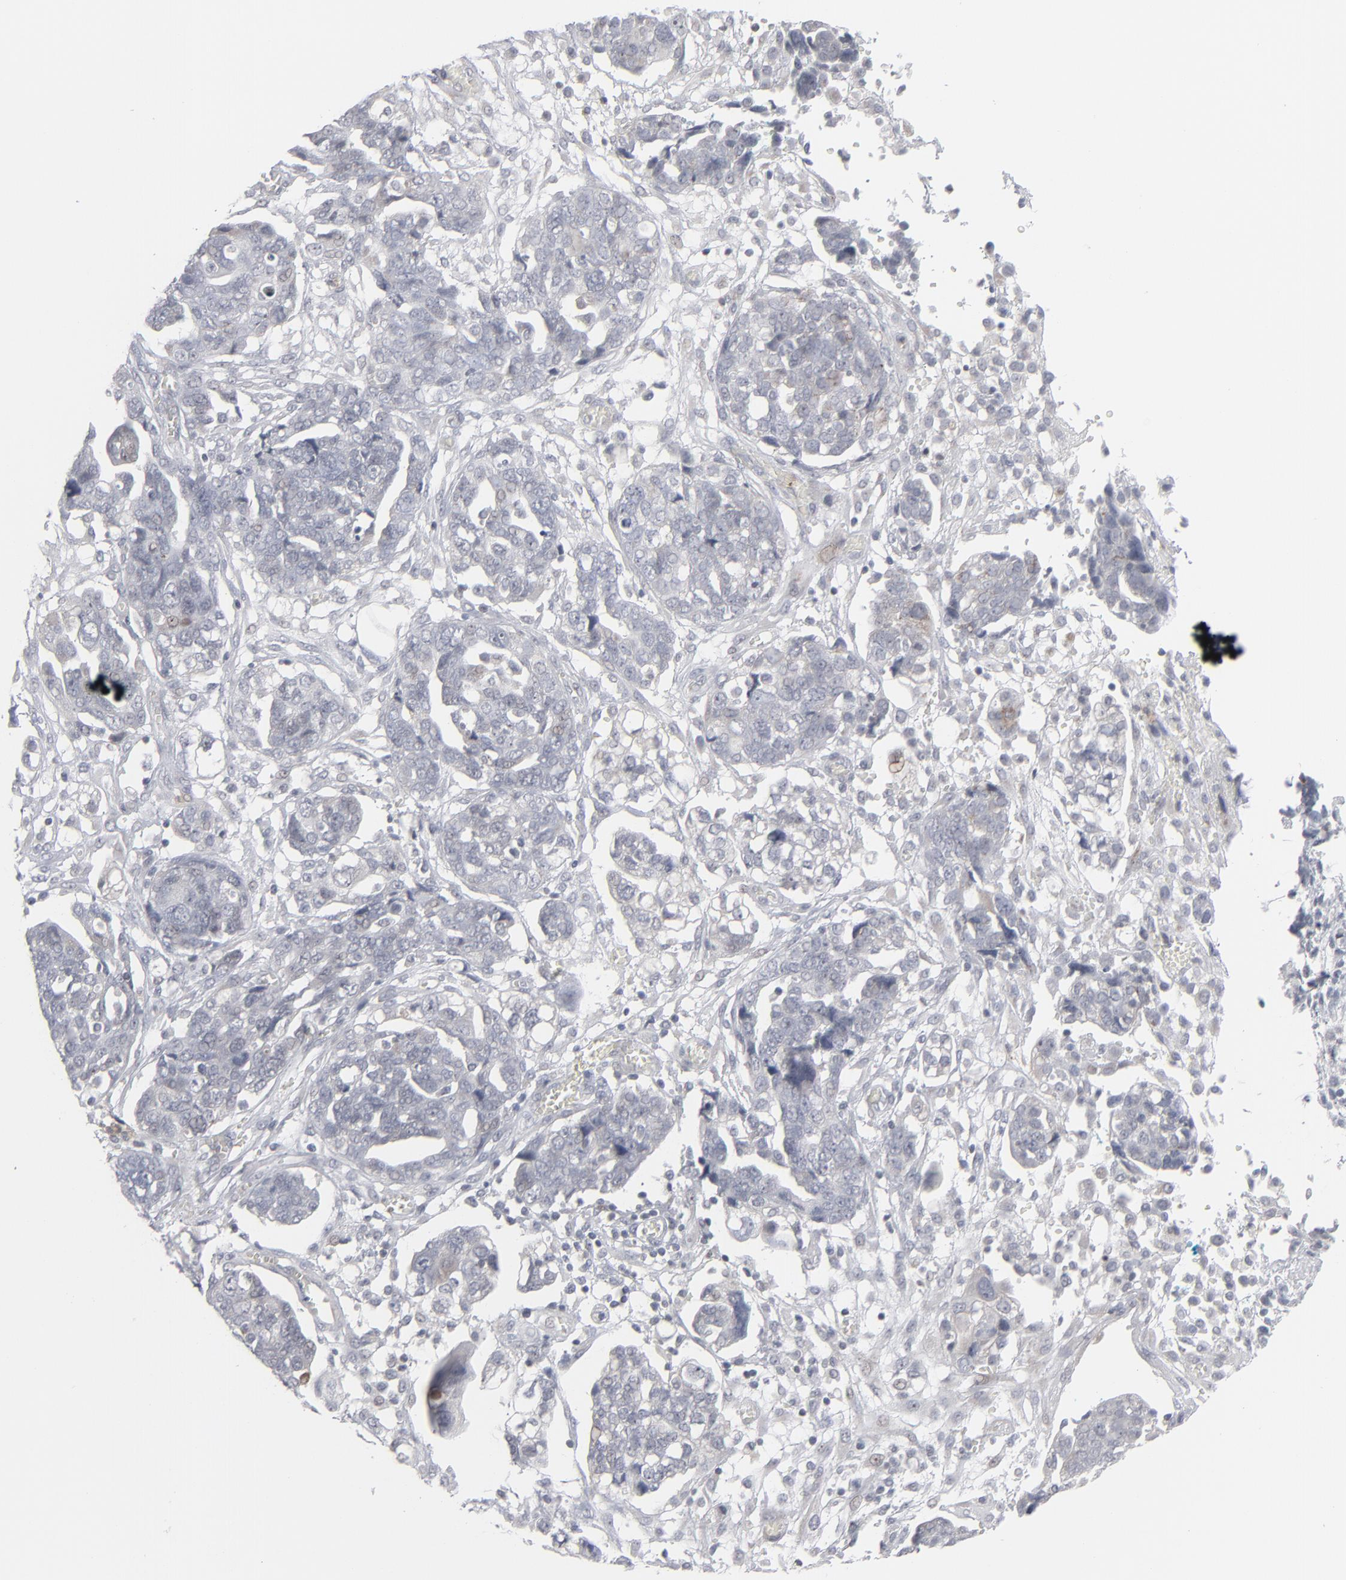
{"staining": {"intensity": "negative", "quantity": "none", "location": "none"}, "tissue": "ovarian cancer", "cell_type": "Tumor cells", "image_type": "cancer", "snomed": [{"axis": "morphology", "description": "Normal tissue, NOS"}, {"axis": "morphology", "description": "Cystadenocarcinoma, serous, NOS"}, {"axis": "topography", "description": "Fallopian tube"}, {"axis": "topography", "description": "Ovary"}], "caption": "Immunohistochemical staining of serous cystadenocarcinoma (ovarian) shows no significant staining in tumor cells.", "gene": "POF1B", "patient": {"sex": "female", "age": 56}}